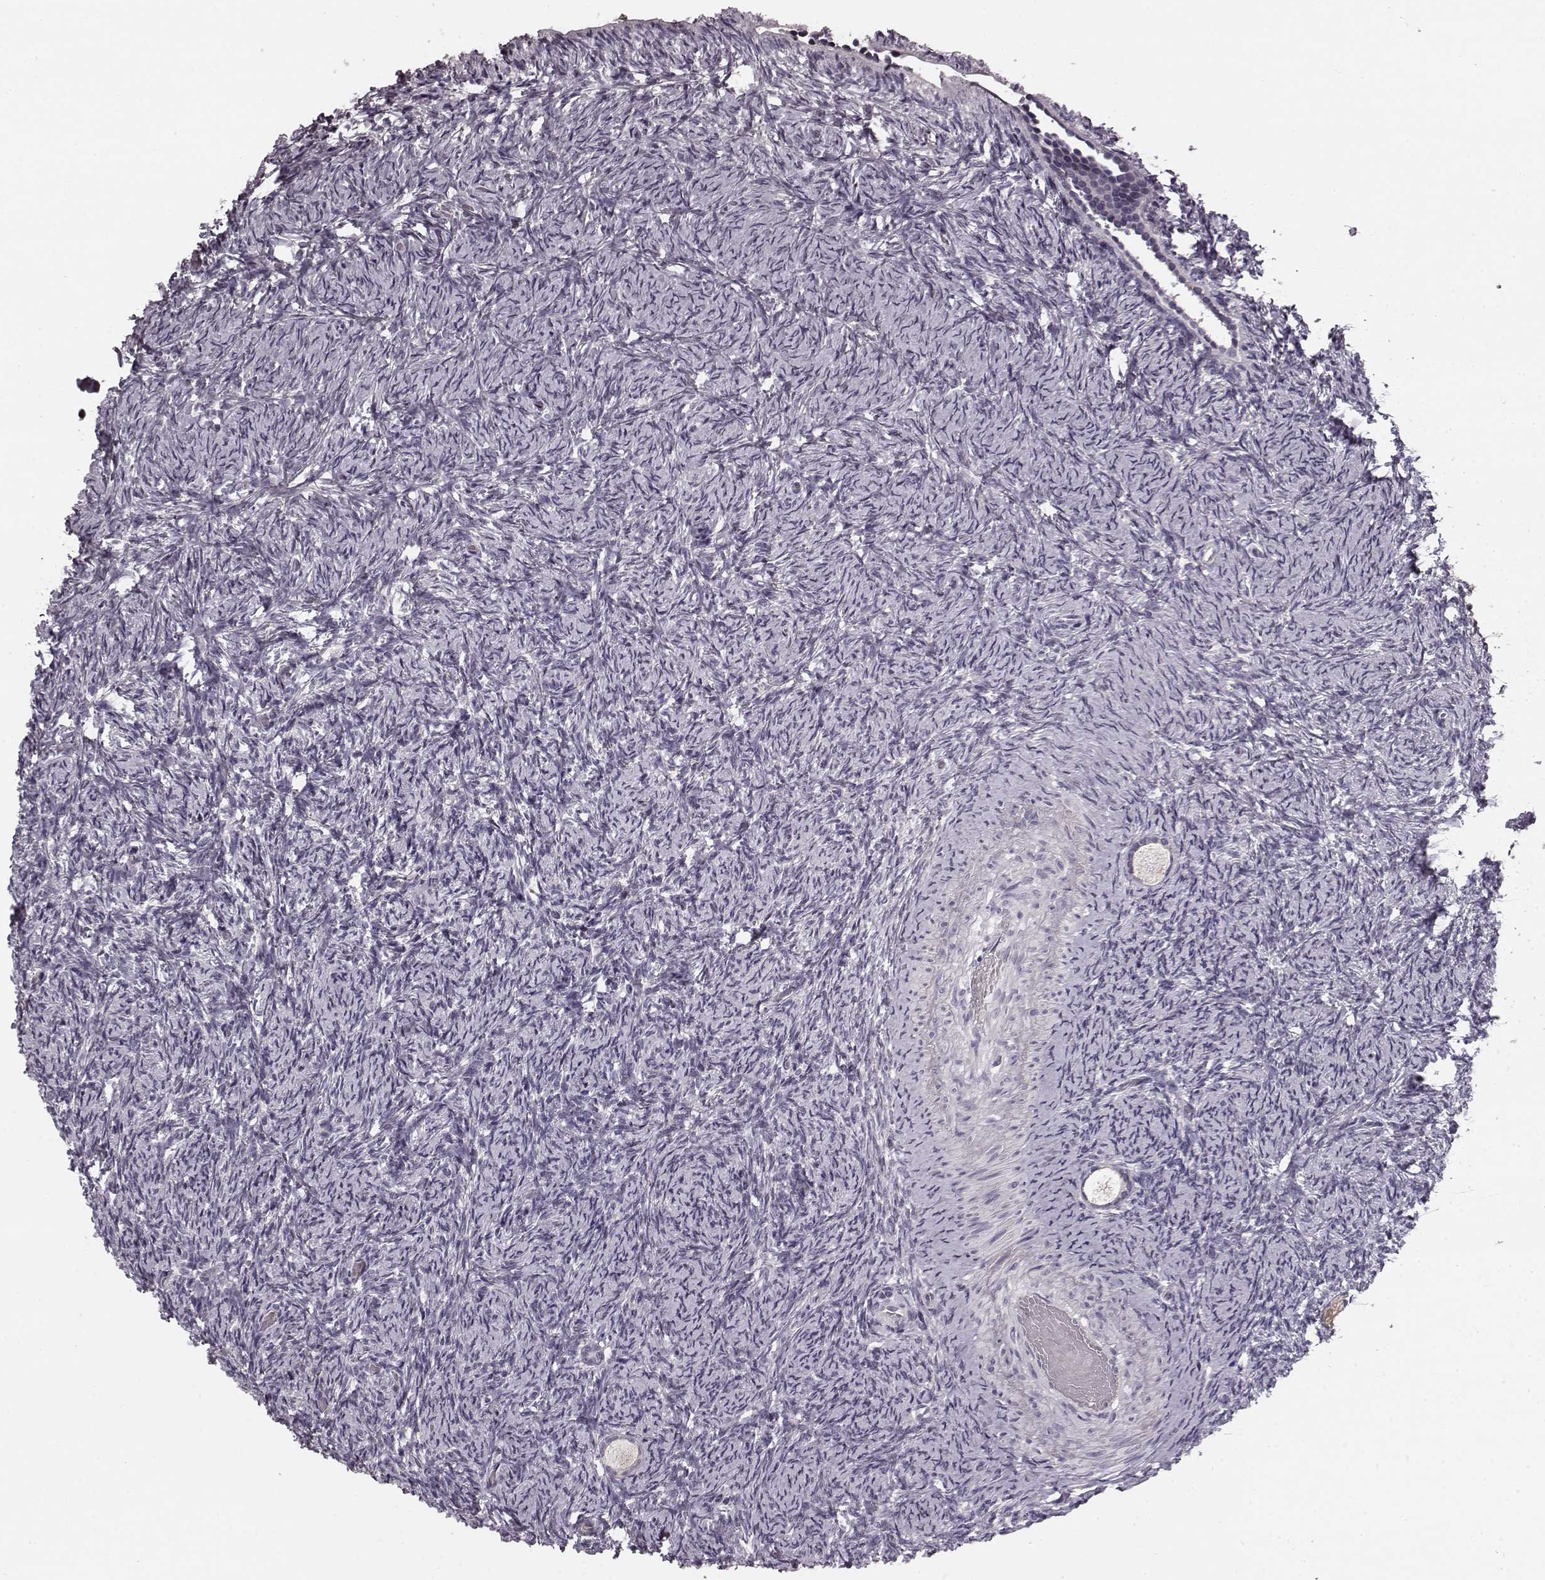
{"staining": {"intensity": "negative", "quantity": "none", "location": "none"}, "tissue": "ovary", "cell_type": "Follicle cells", "image_type": "normal", "snomed": [{"axis": "morphology", "description": "Normal tissue, NOS"}, {"axis": "topography", "description": "Ovary"}], "caption": "A photomicrograph of ovary stained for a protein reveals no brown staining in follicle cells.", "gene": "FAM234B", "patient": {"sex": "female", "age": 39}}